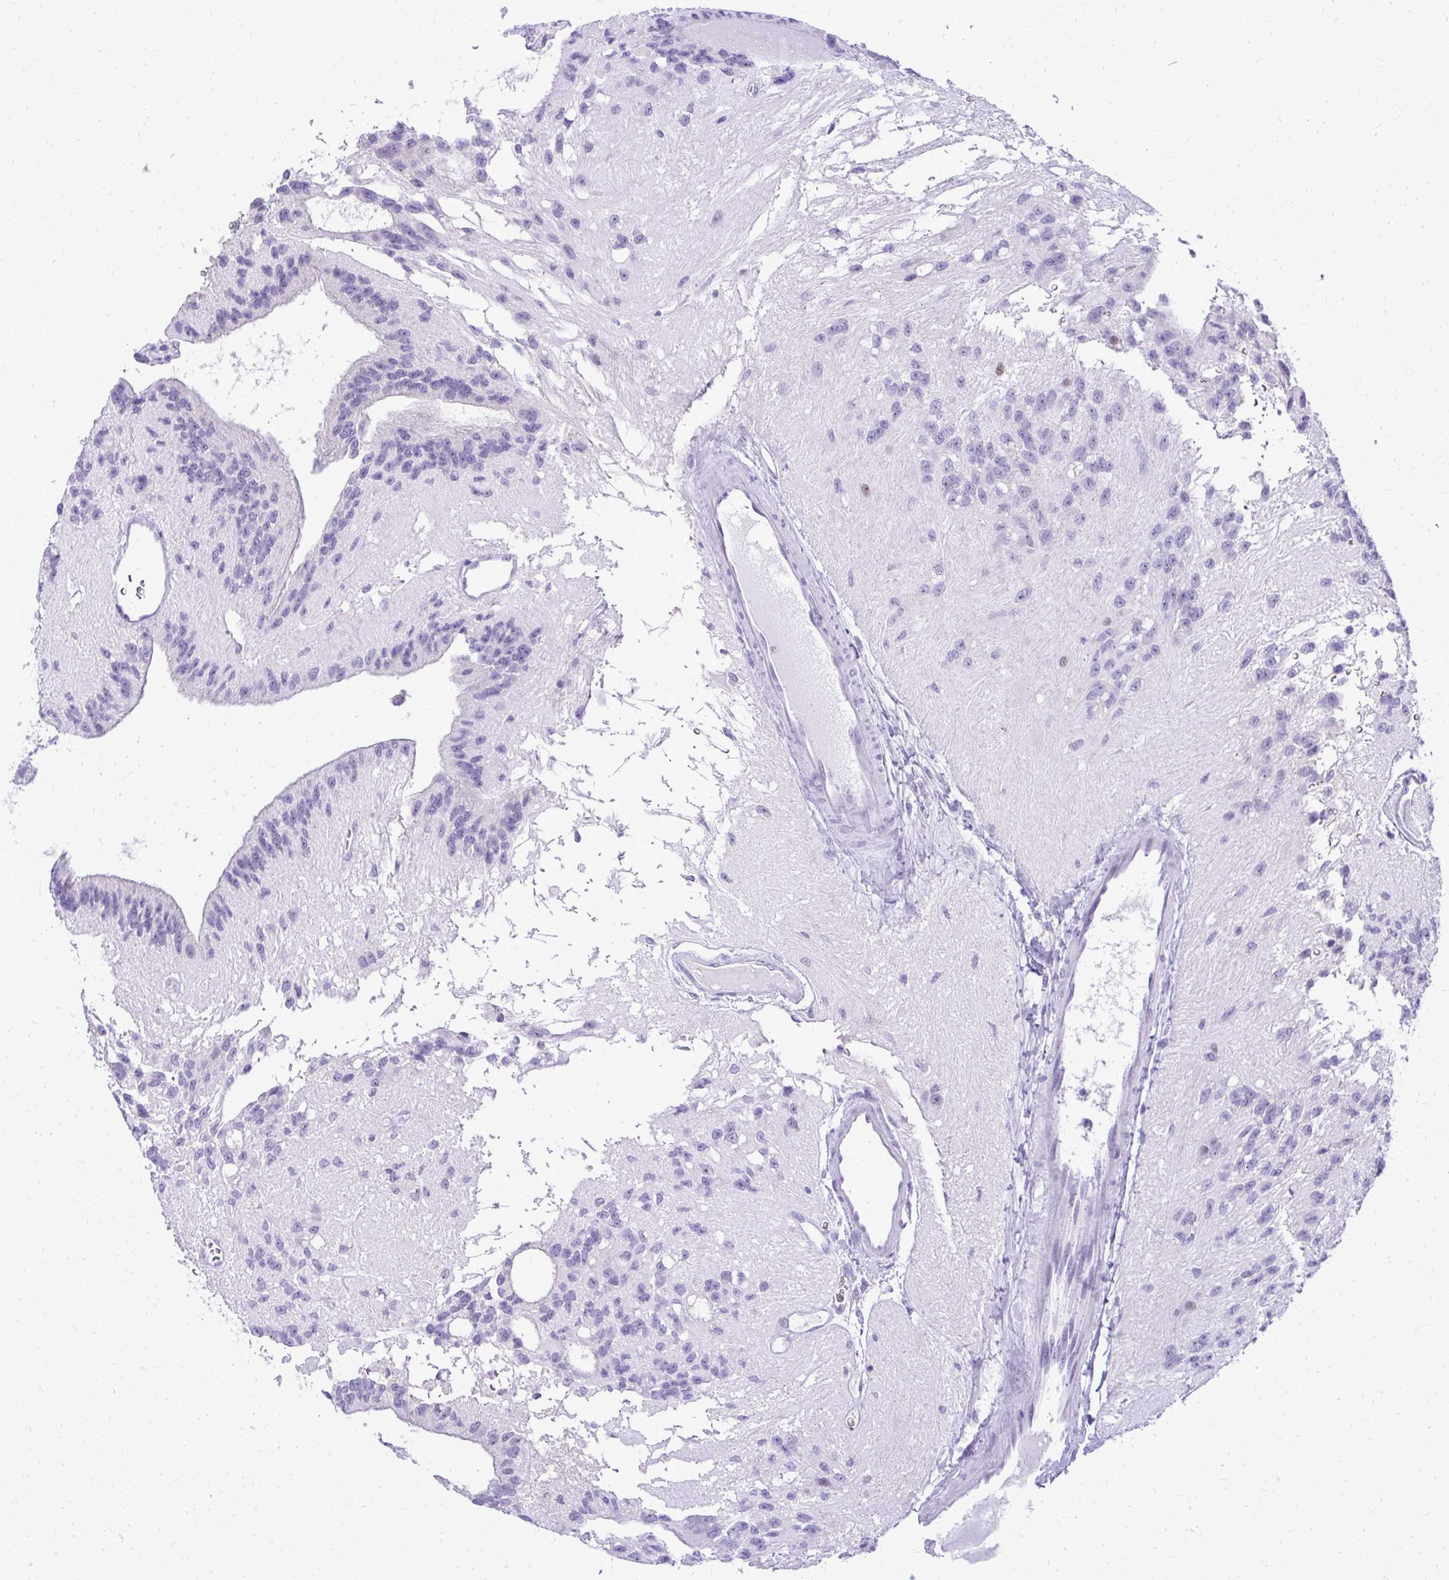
{"staining": {"intensity": "negative", "quantity": "none", "location": "none"}, "tissue": "glioma", "cell_type": "Tumor cells", "image_type": "cancer", "snomed": [{"axis": "morphology", "description": "Glioma, malignant, Low grade"}, {"axis": "topography", "description": "Brain"}], "caption": "DAB immunohistochemical staining of human glioma shows no significant staining in tumor cells.", "gene": "RALYL", "patient": {"sex": "male", "age": 31}}